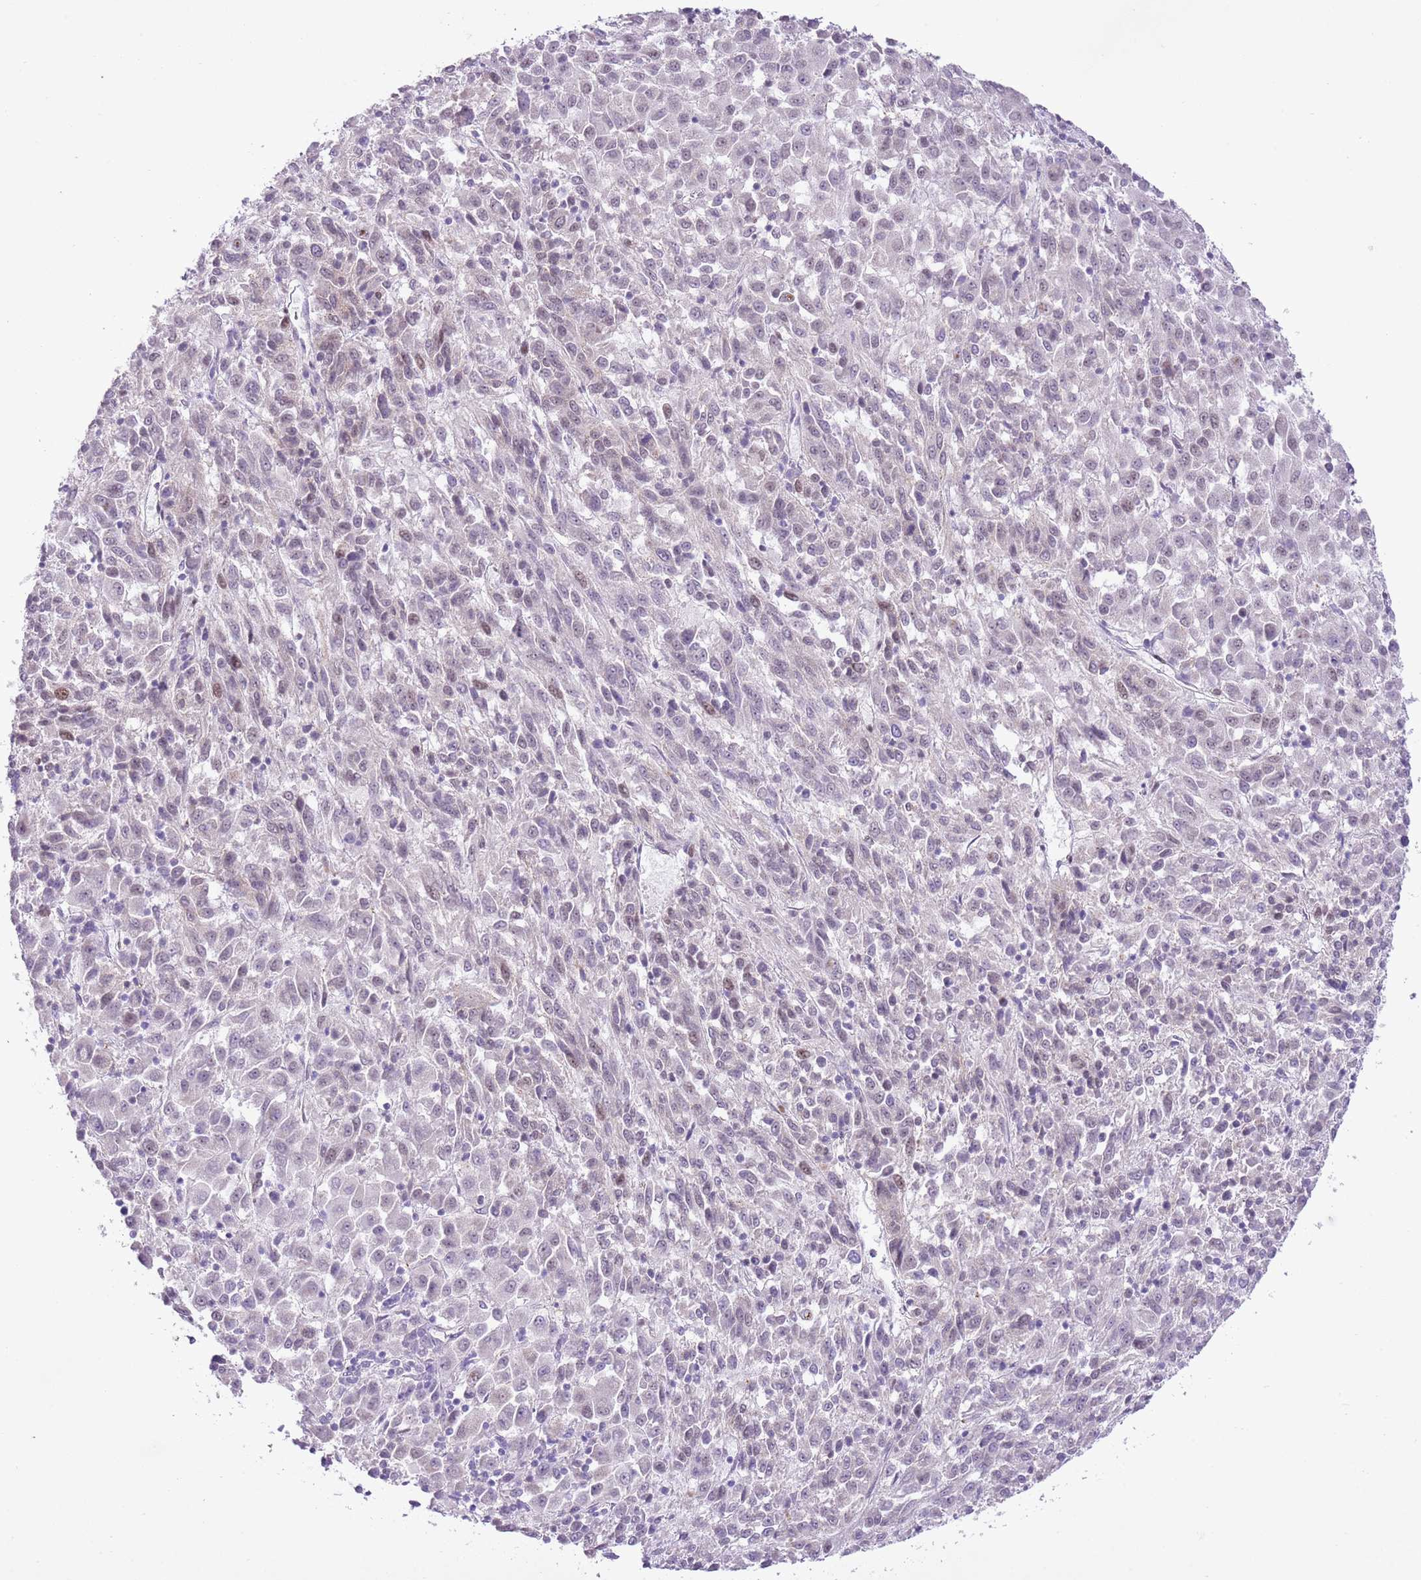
{"staining": {"intensity": "negative", "quantity": "none", "location": "none"}, "tissue": "melanoma", "cell_type": "Tumor cells", "image_type": "cancer", "snomed": [{"axis": "morphology", "description": "Malignant melanoma, Metastatic site"}, {"axis": "topography", "description": "Lung"}], "caption": "Tumor cells show no significant staining in melanoma.", "gene": "NACC2", "patient": {"sex": "male", "age": 64}}